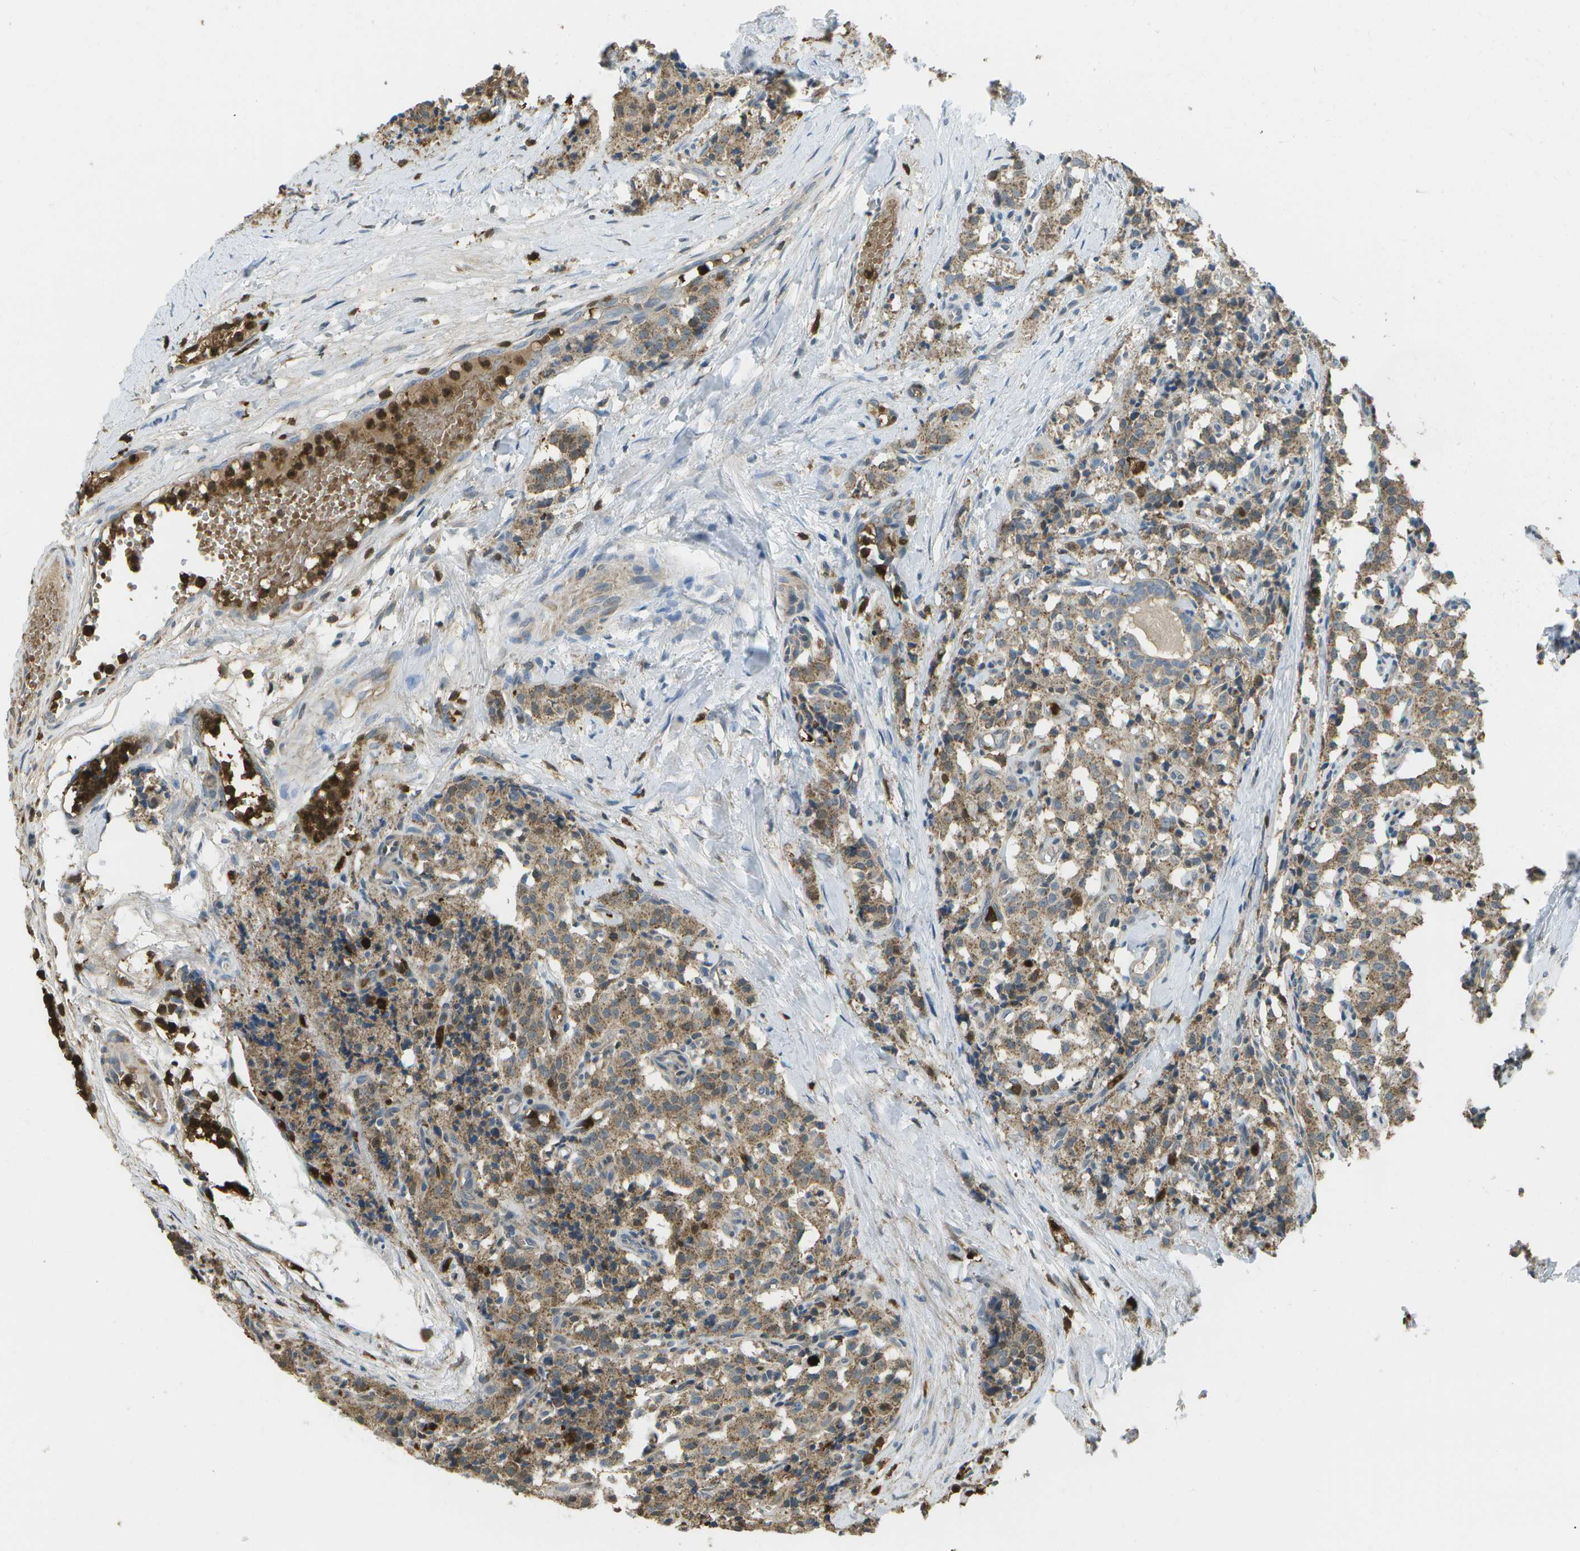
{"staining": {"intensity": "moderate", "quantity": ">75%", "location": "cytoplasmic/membranous"}, "tissue": "carcinoid", "cell_type": "Tumor cells", "image_type": "cancer", "snomed": [{"axis": "morphology", "description": "Carcinoid, malignant, NOS"}, {"axis": "topography", "description": "Lung"}], "caption": "Carcinoid stained with a protein marker displays moderate staining in tumor cells.", "gene": "CACHD1", "patient": {"sex": "male", "age": 30}}